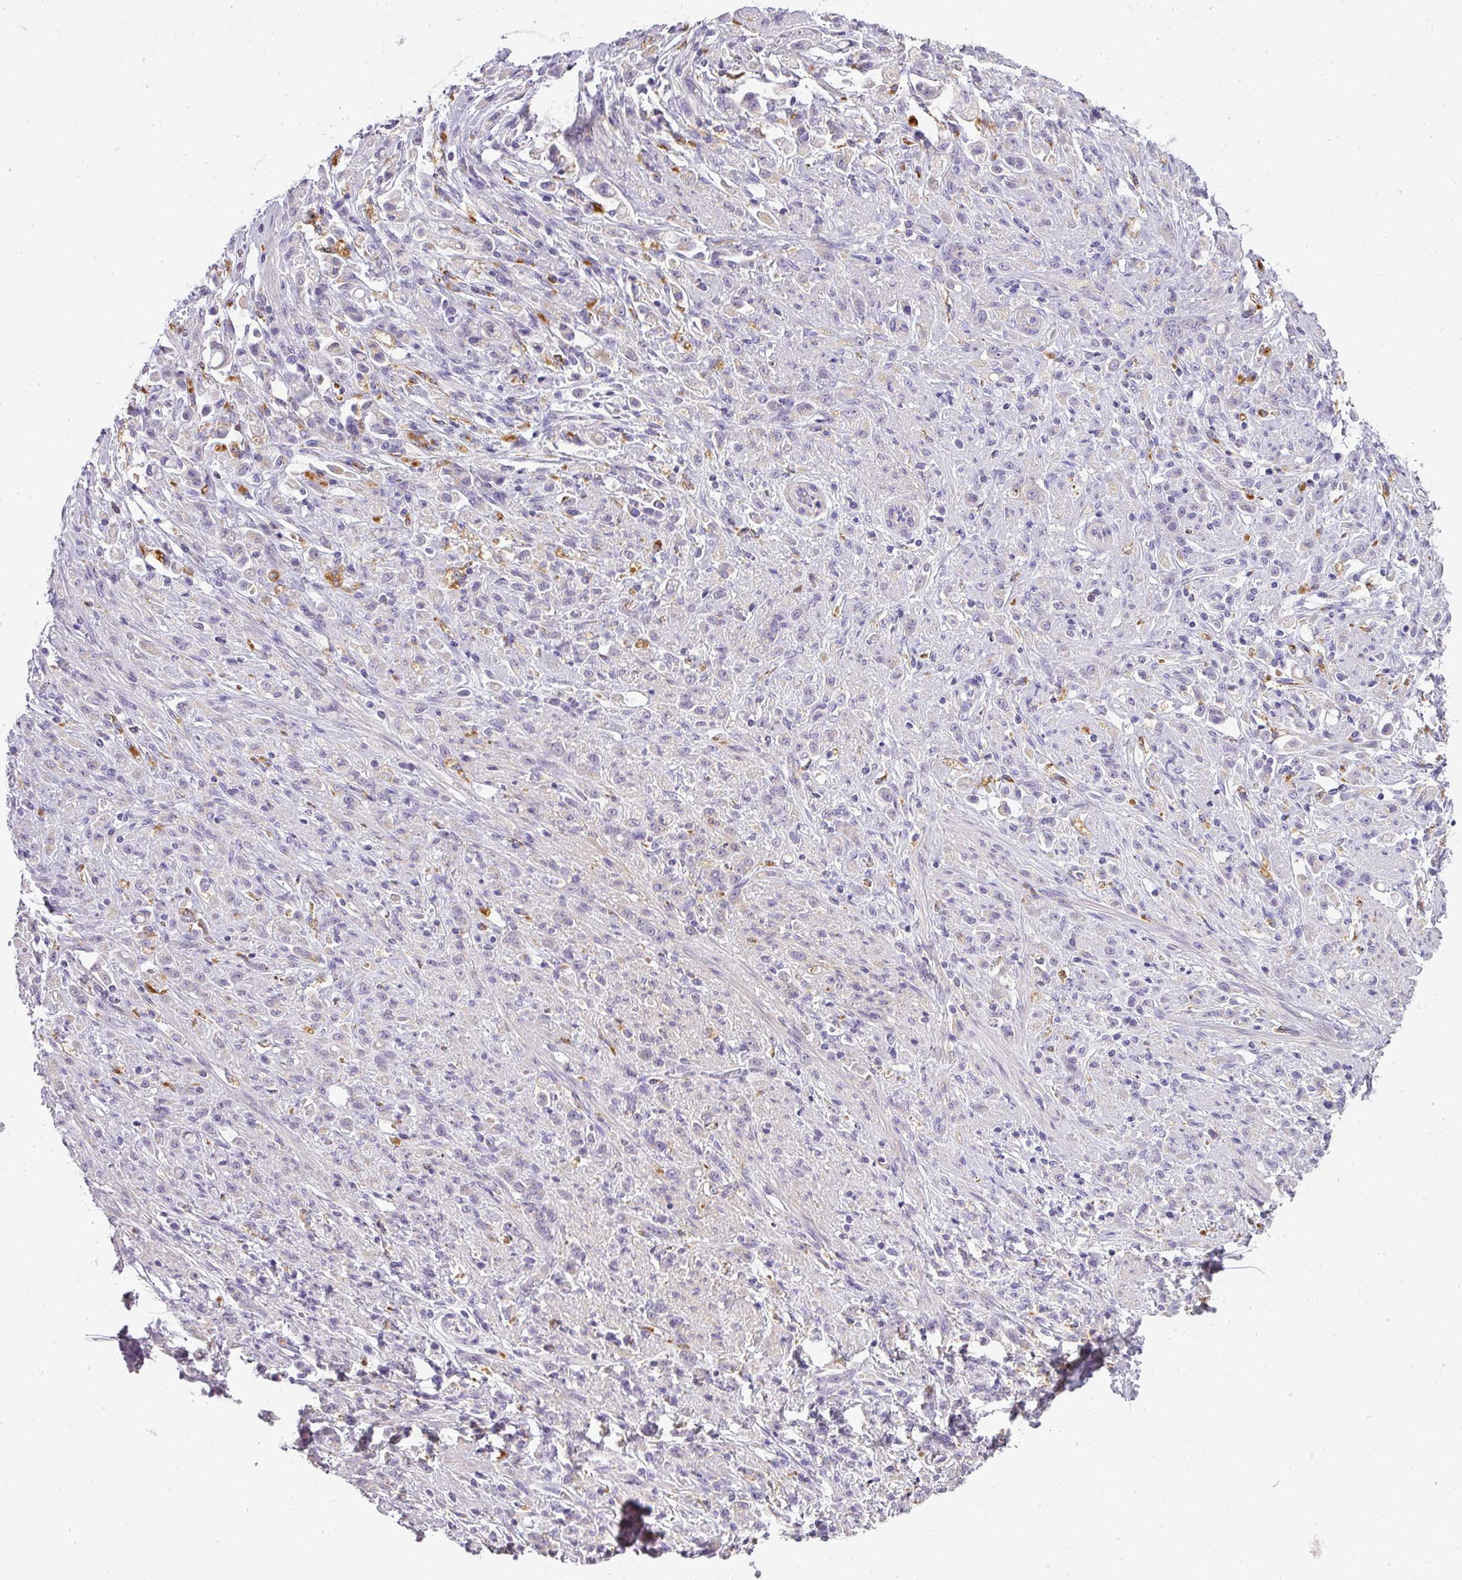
{"staining": {"intensity": "negative", "quantity": "none", "location": "none"}, "tissue": "stomach cancer", "cell_type": "Tumor cells", "image_type": "cancer", "snomed": [{"axis": "morphology", "description": "Adenocarcinoma, NOS"}, {"axis": "topography", "description": "Stomach"}], "caption": "Adenocarcinoma (stomach) was stained to show a protein in brown. There is no significant expression in tumor cells. (Brightfield microscopy of DAB immunohistochemistry at high magnification).", "gene": "ATP6V1D", "patient": {"sex": "female", "age": 60}}